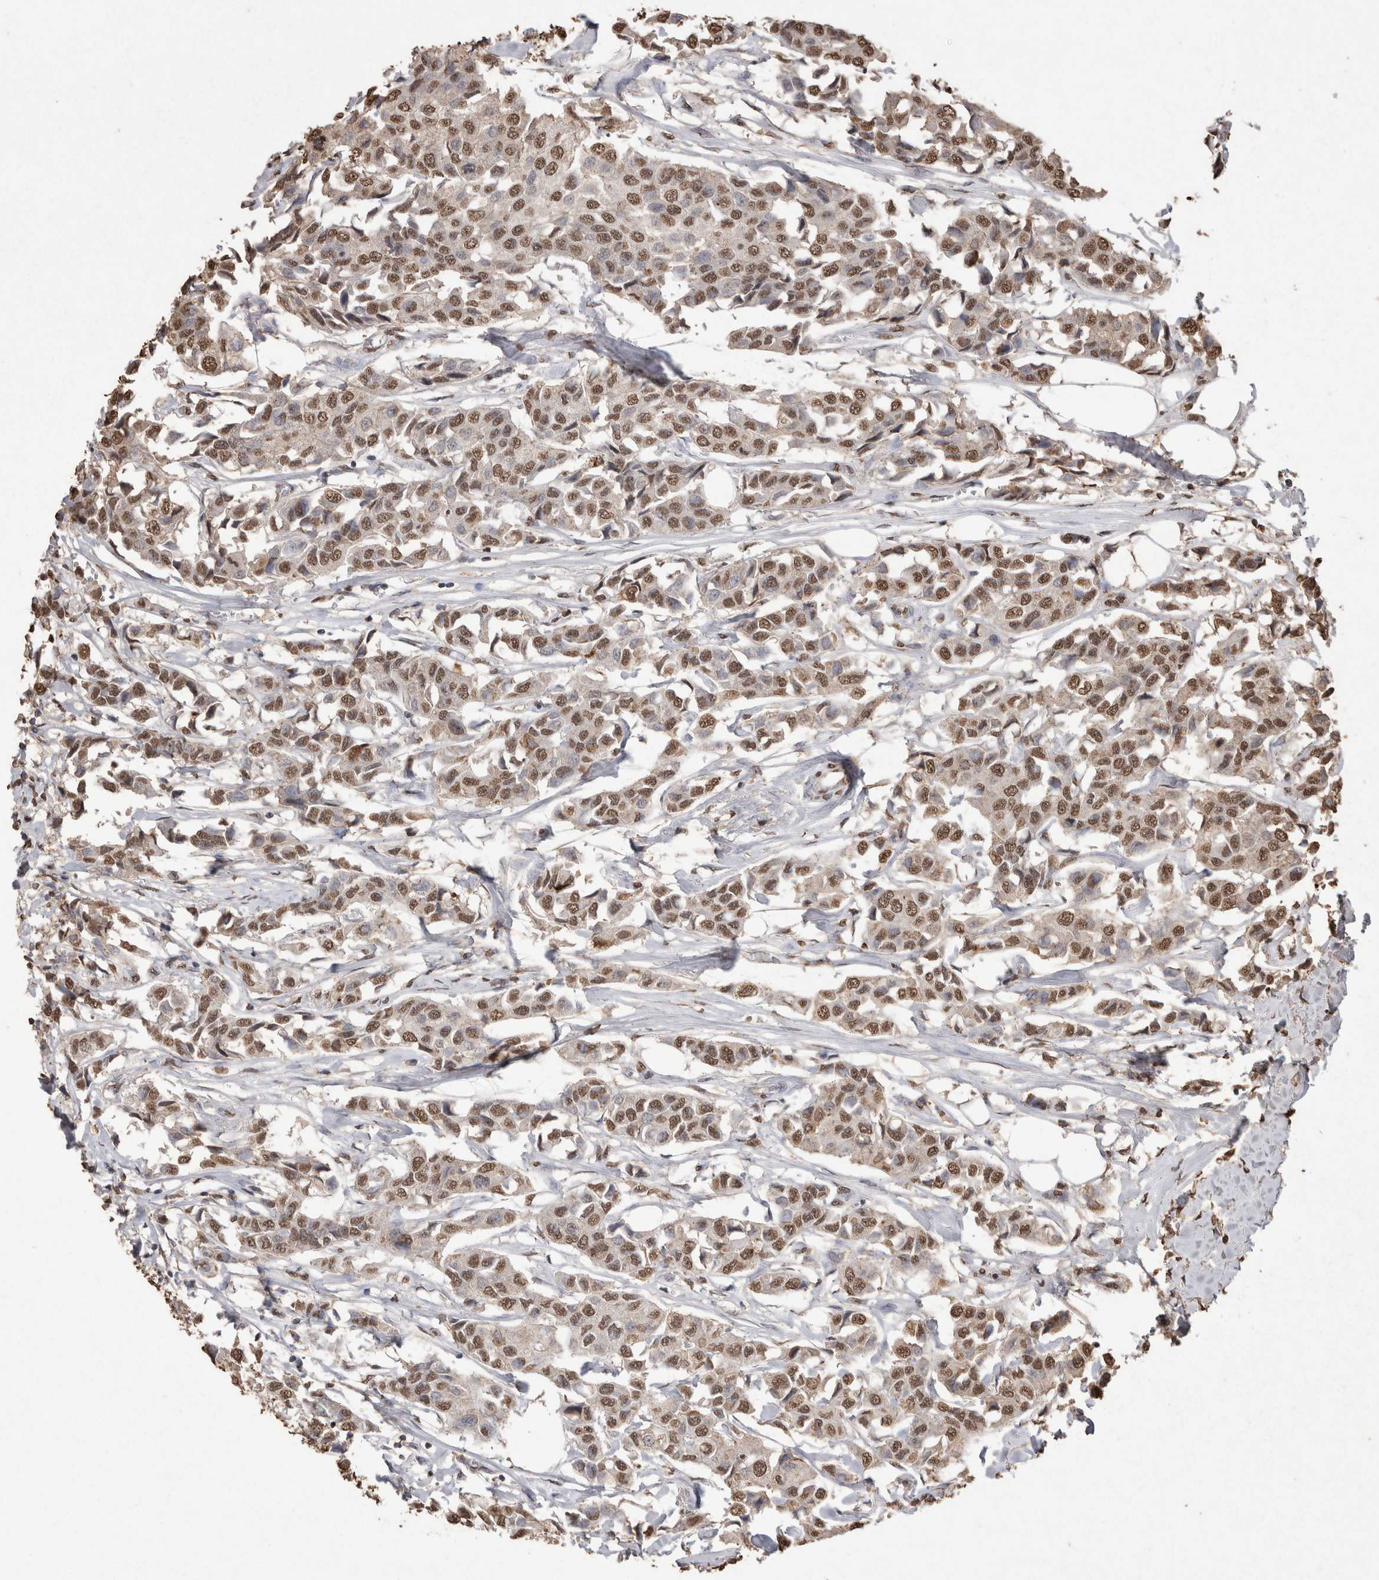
{"staining": {"intensity": "moderate", "quantity": ">75%", "location": "nuclear"}, "tissue": "breast cancer", "cell_type": "Tumor cells", "image_type": "cancer", "snomed": [{"axis": "morphology", "description": "Duct carcinoma"}, {"axis": "topography", "description": "Breast"}], "caption": "Moderate nuclear expression for a protein is seen in about >75% of tumor cells of breast invasive ductal carcinoma using immunohistochemistry (IHC).", "gene": "POU5F1", "patient": {"sex": "female", "age": 80}}